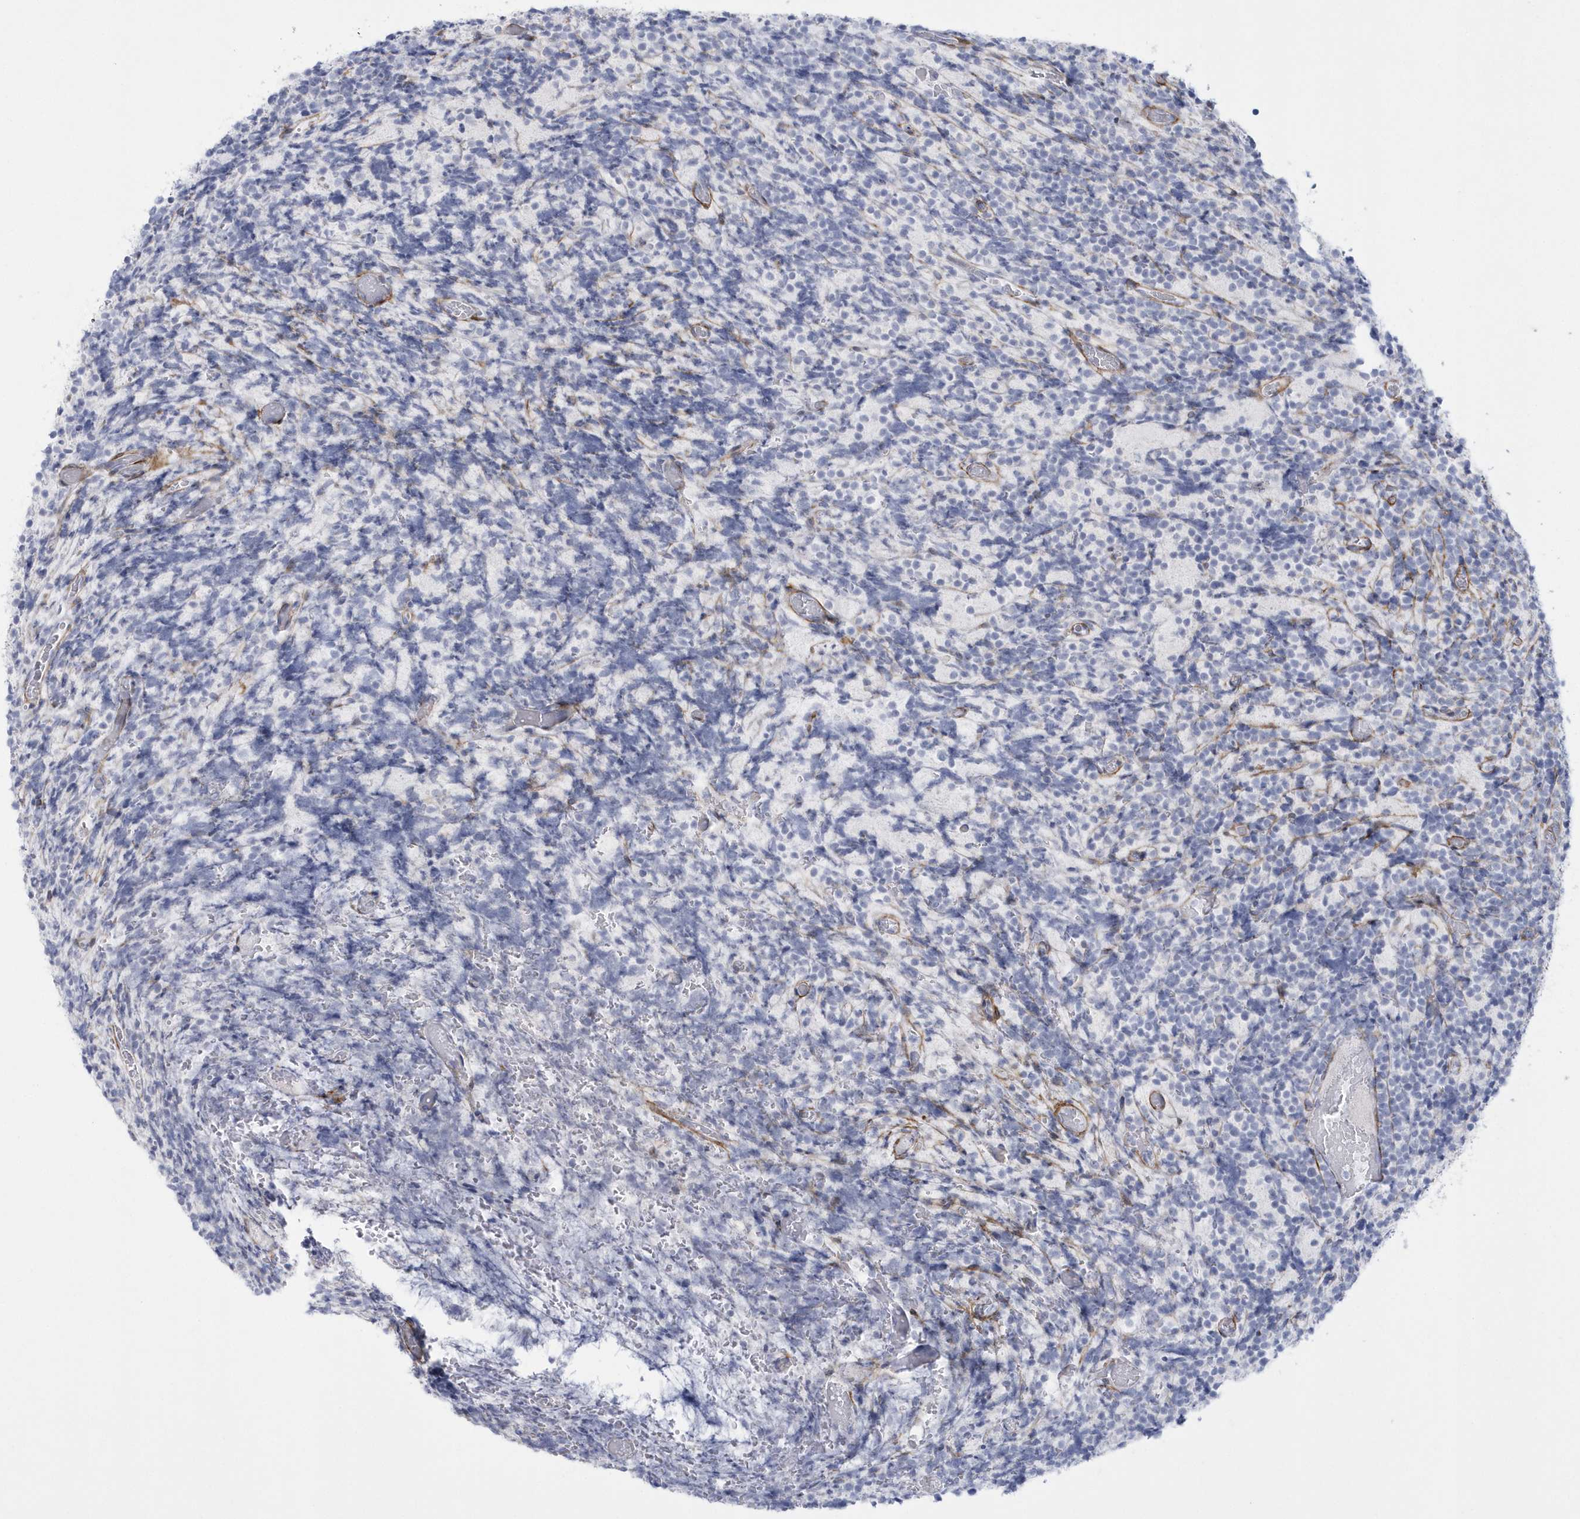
{"staining": {"intensity": "negative", "quantity": "none", "location": "none"}, "tissue": "glioma", "cell_type": "Tumor cells", "image_type": "cancer", "snomed": [{"axis": "morphology", "description": "Glioma, malignant, Low grade"}, {"axis": "topography", "description": "Brain"}], "caption": "This is an IHC image of human malignant glioma (low-grade). There is no staining in tumor cells.", "gene": "WDR27", "patient": {"sex": "female", "age": 1}}